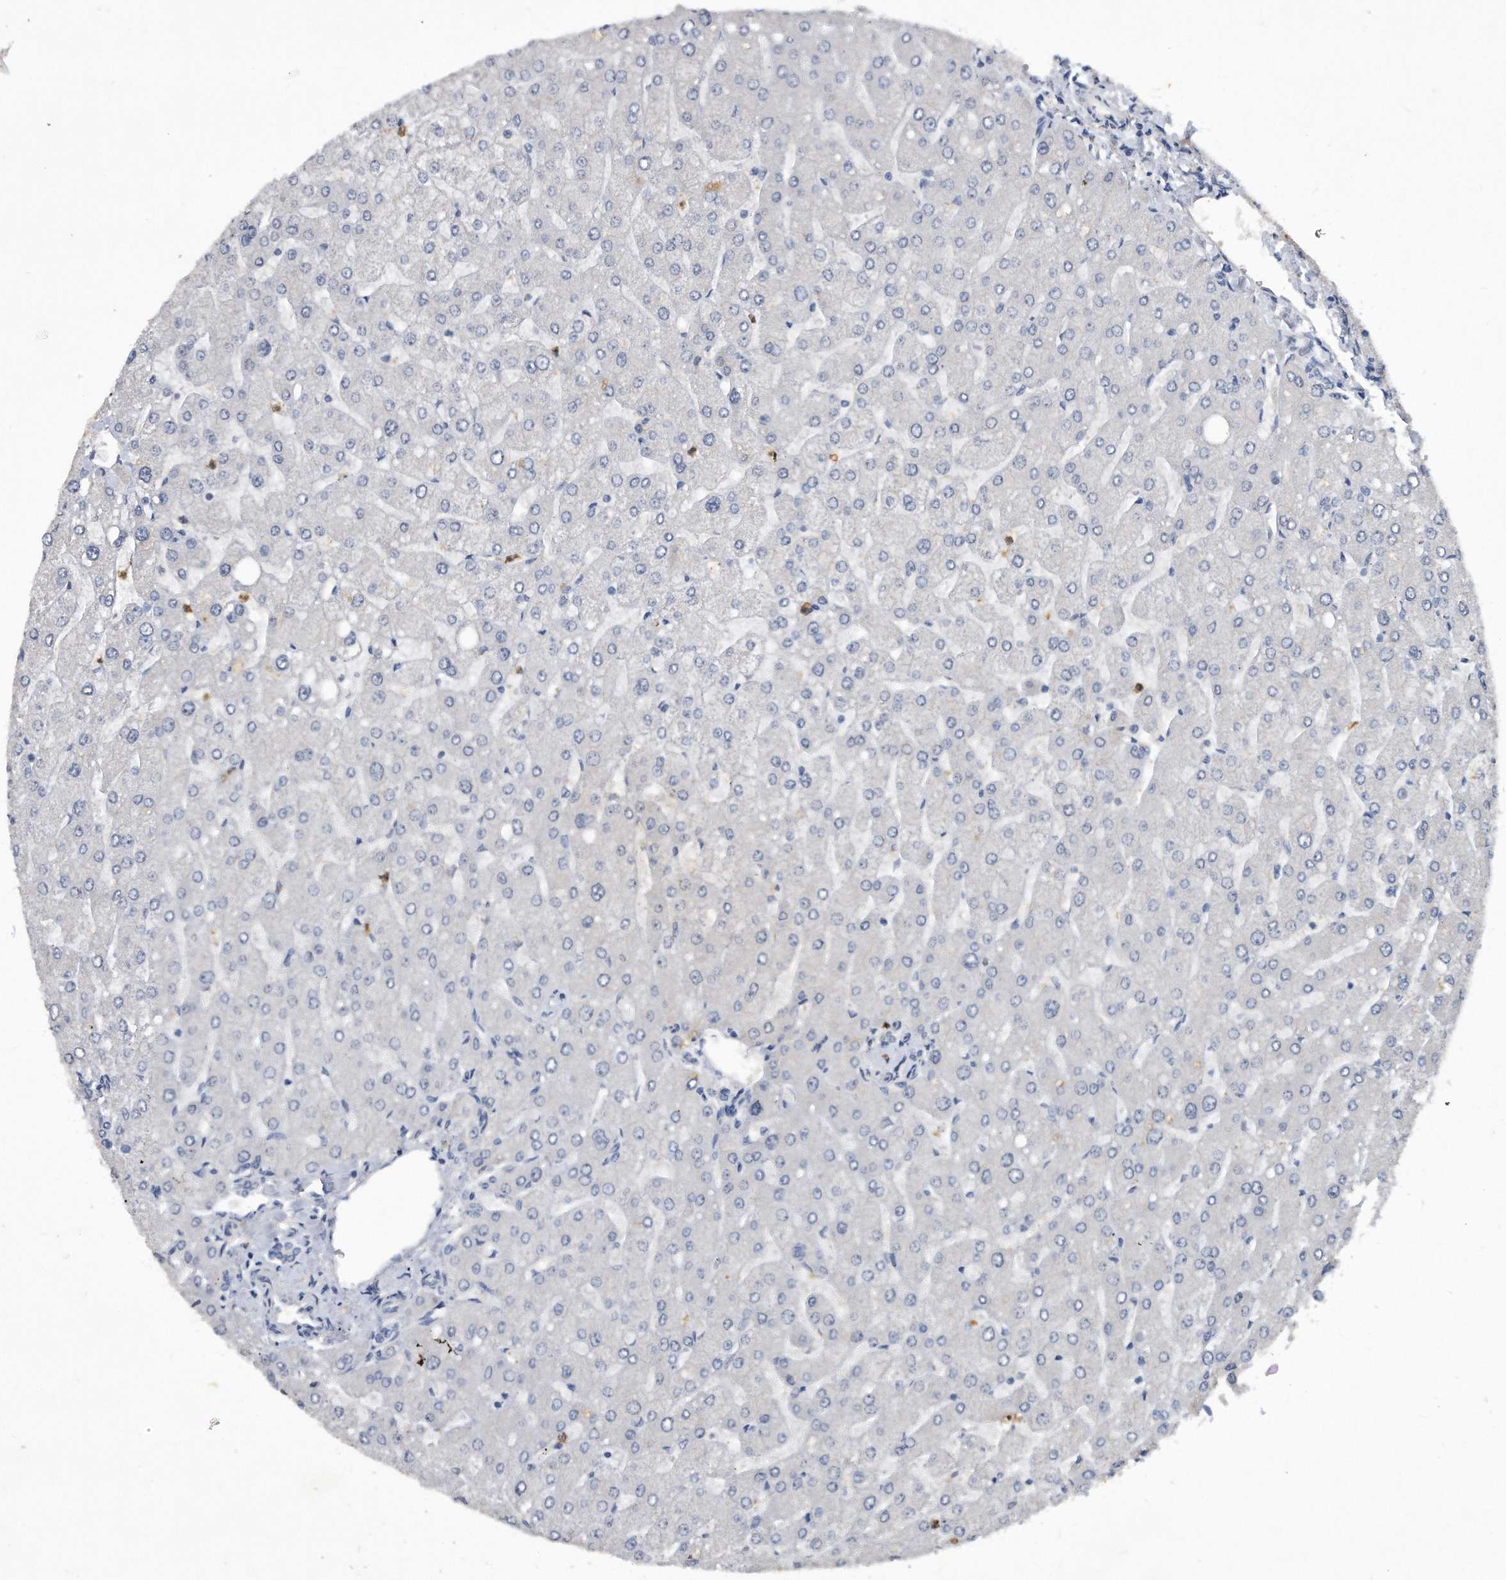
{"staining": {"intensity": "negative", "quantity": "none", "location": "none"}, "tissue": "liver", "cell_type": "Cholangiocytes", "image_type": "normal", "snomed": [{"axis": "morphology", "description": "Normal tissue, NOS"}, {"axis": "topography", "description": "Liver"}], "caption": "High magnification brightfield microscopy of unremarkable liver stained with DAB (3,3'-diaminobenzidine) (brown) and counterstained with hematoxylin (blue): cholangiocytes show no significant positivity.", "gene": "HOMER3", "patient": {"sex": "male", "age": 55}}